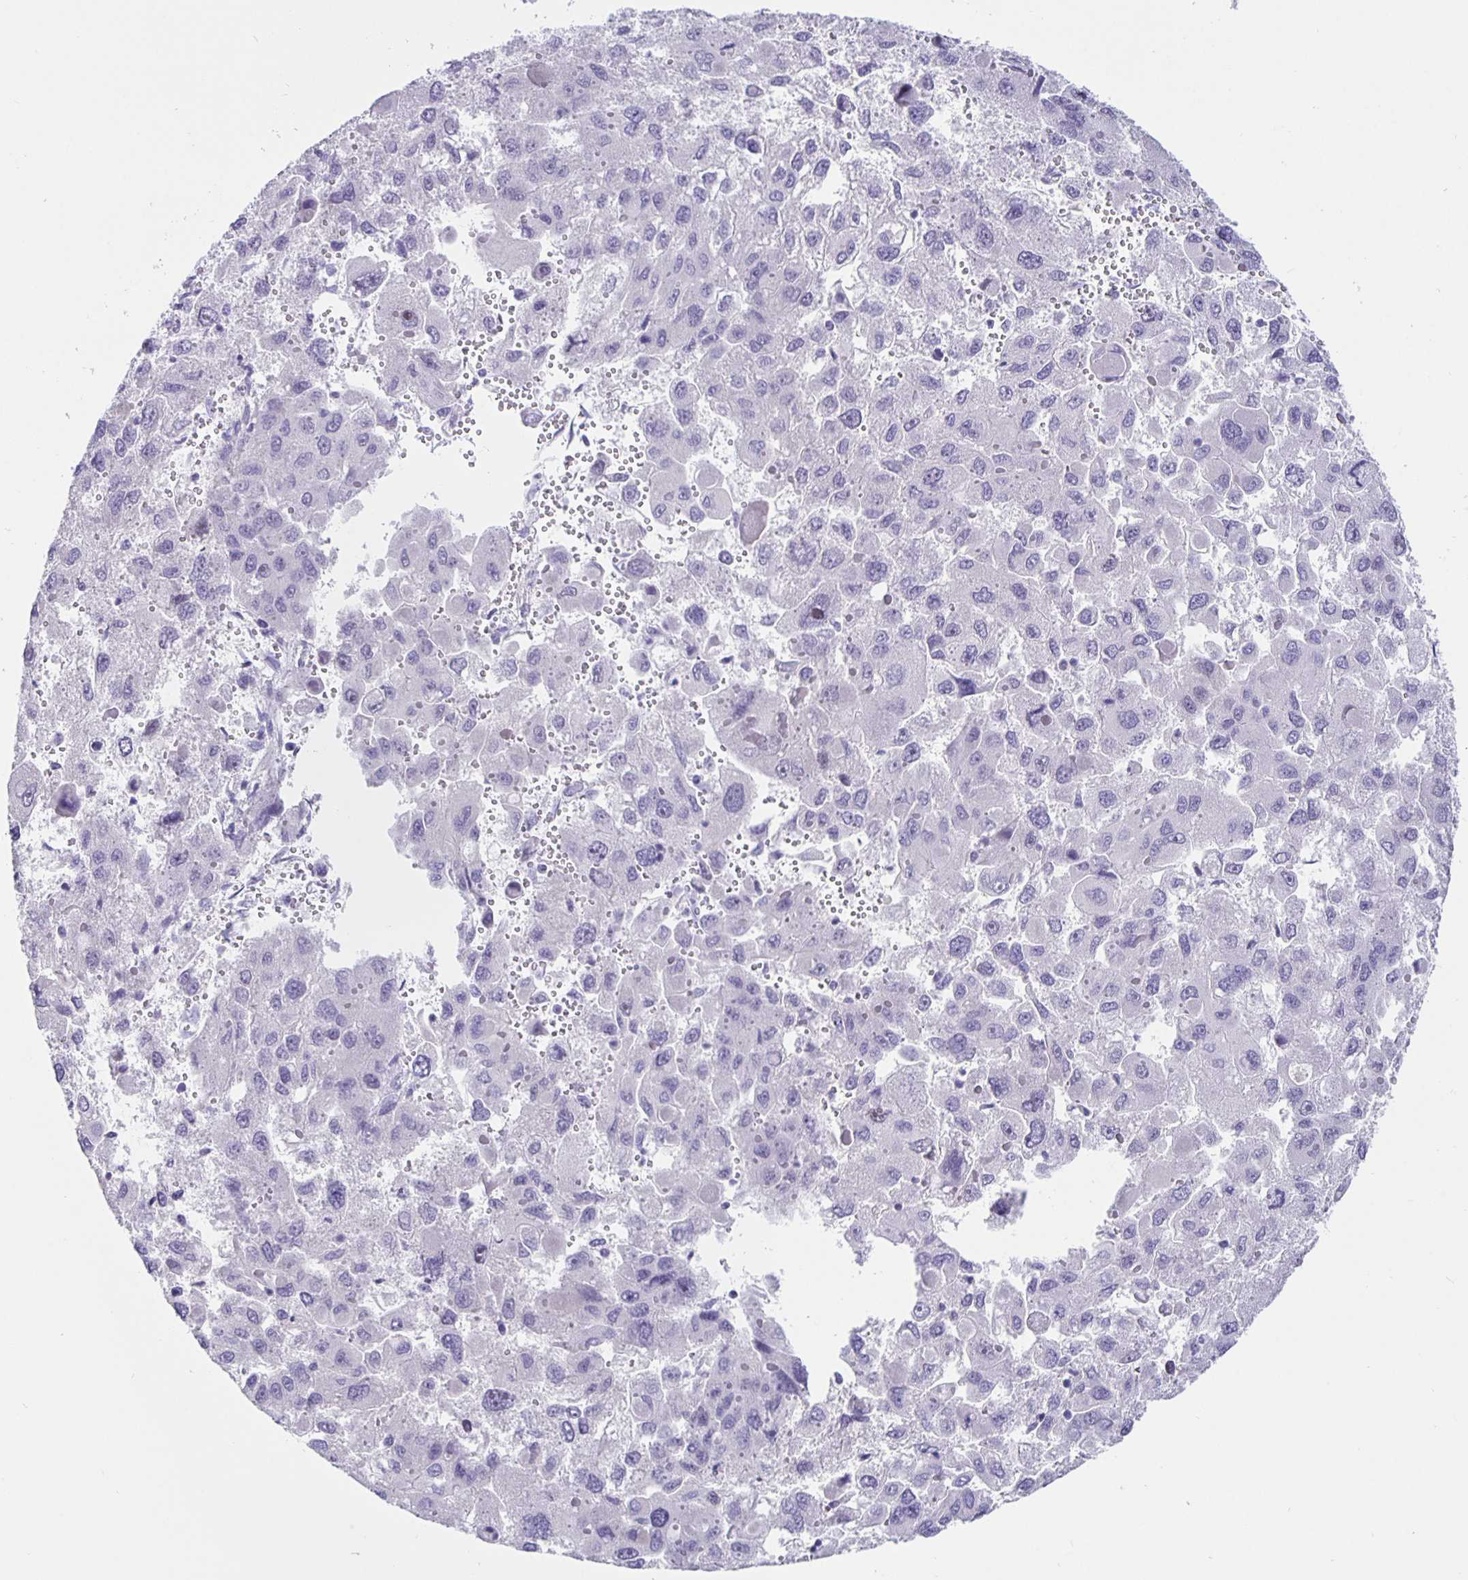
{"staining": {"intensity": "negative", "quantity": "none", "location": "none"}, "tissue": "liver cancer", "cell_type": "Tumor cells", "image_type": "cancer", "snomed": [{"axis": "morphology", "description": "Carcinoma, Hepatocellular, NOS"}, {"axis": "topography", "description": "Liver"}], "caption": "This micrograph is of hepatocellular carcinoma (liver) stained with immunohistochemistry to label a protein in brown with the nuclei are counter-stained blue. There is no positivity in tumor cells.", "gene": "FOSL2", "patient": {"sex": "female", "age": 41}}